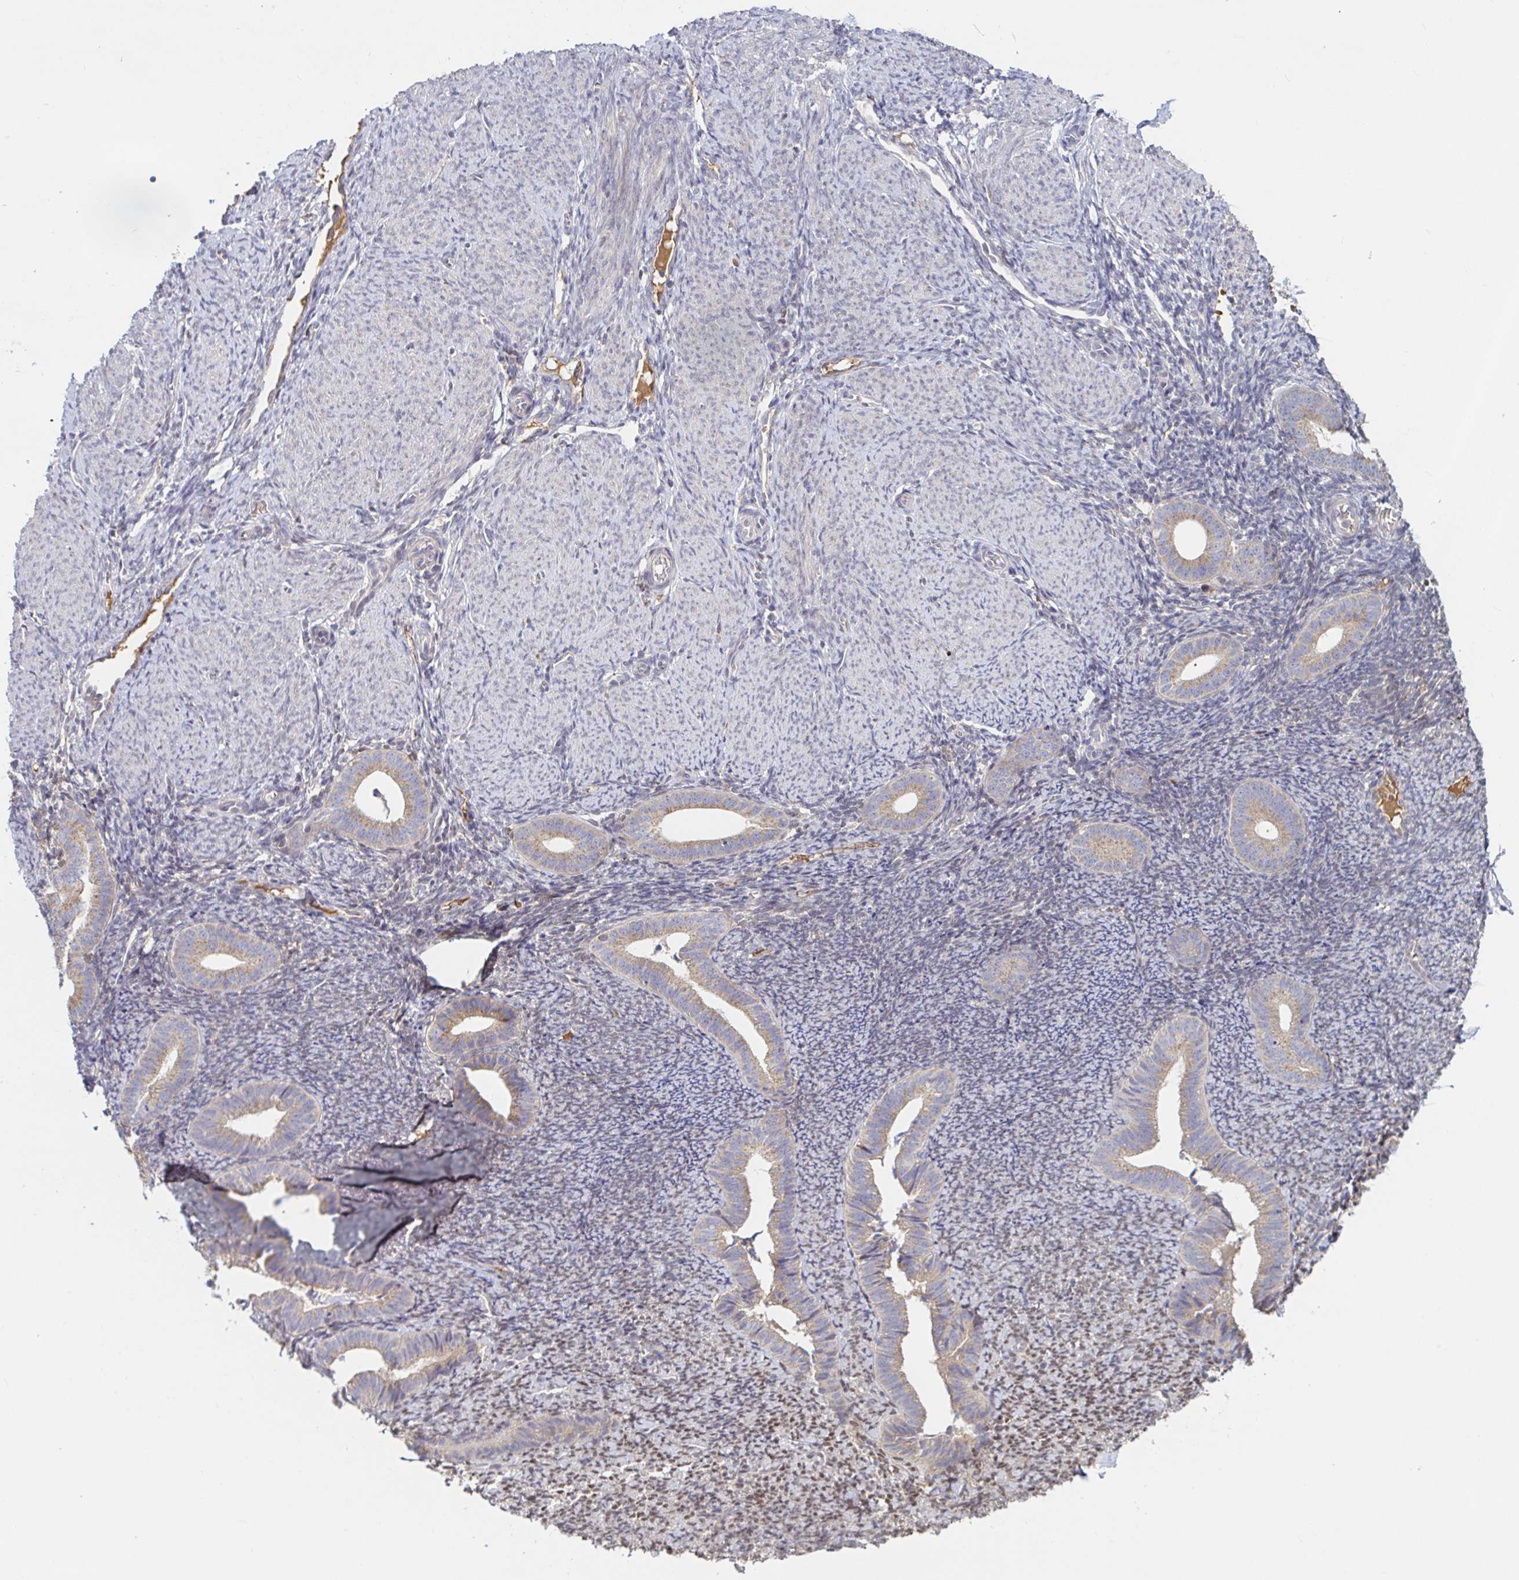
{"staining": {"intensity": "weak", "quantity": "<25%", "location": "cytoplasmic/membranous"}, "tissue": "endometrium", "cell_type": "Cells in endometrial stroma", "image_type": "normal", "snomed": [{"axis": "morphology", "description": "Normal tissue, NOS"}, {"axis": "topography", "description": "Endometrium"}], "caption": "IHC of normal endometrium demonstrates no staining in cells in endometrial stroma. The staining was performed using DAB to visualize the protein expression in brown, while the nuclei were stained in blue with hematoxylin (Magnification: 20x).", "gene": "LARP1", "patient": {"sex": "female", "age": 39}}